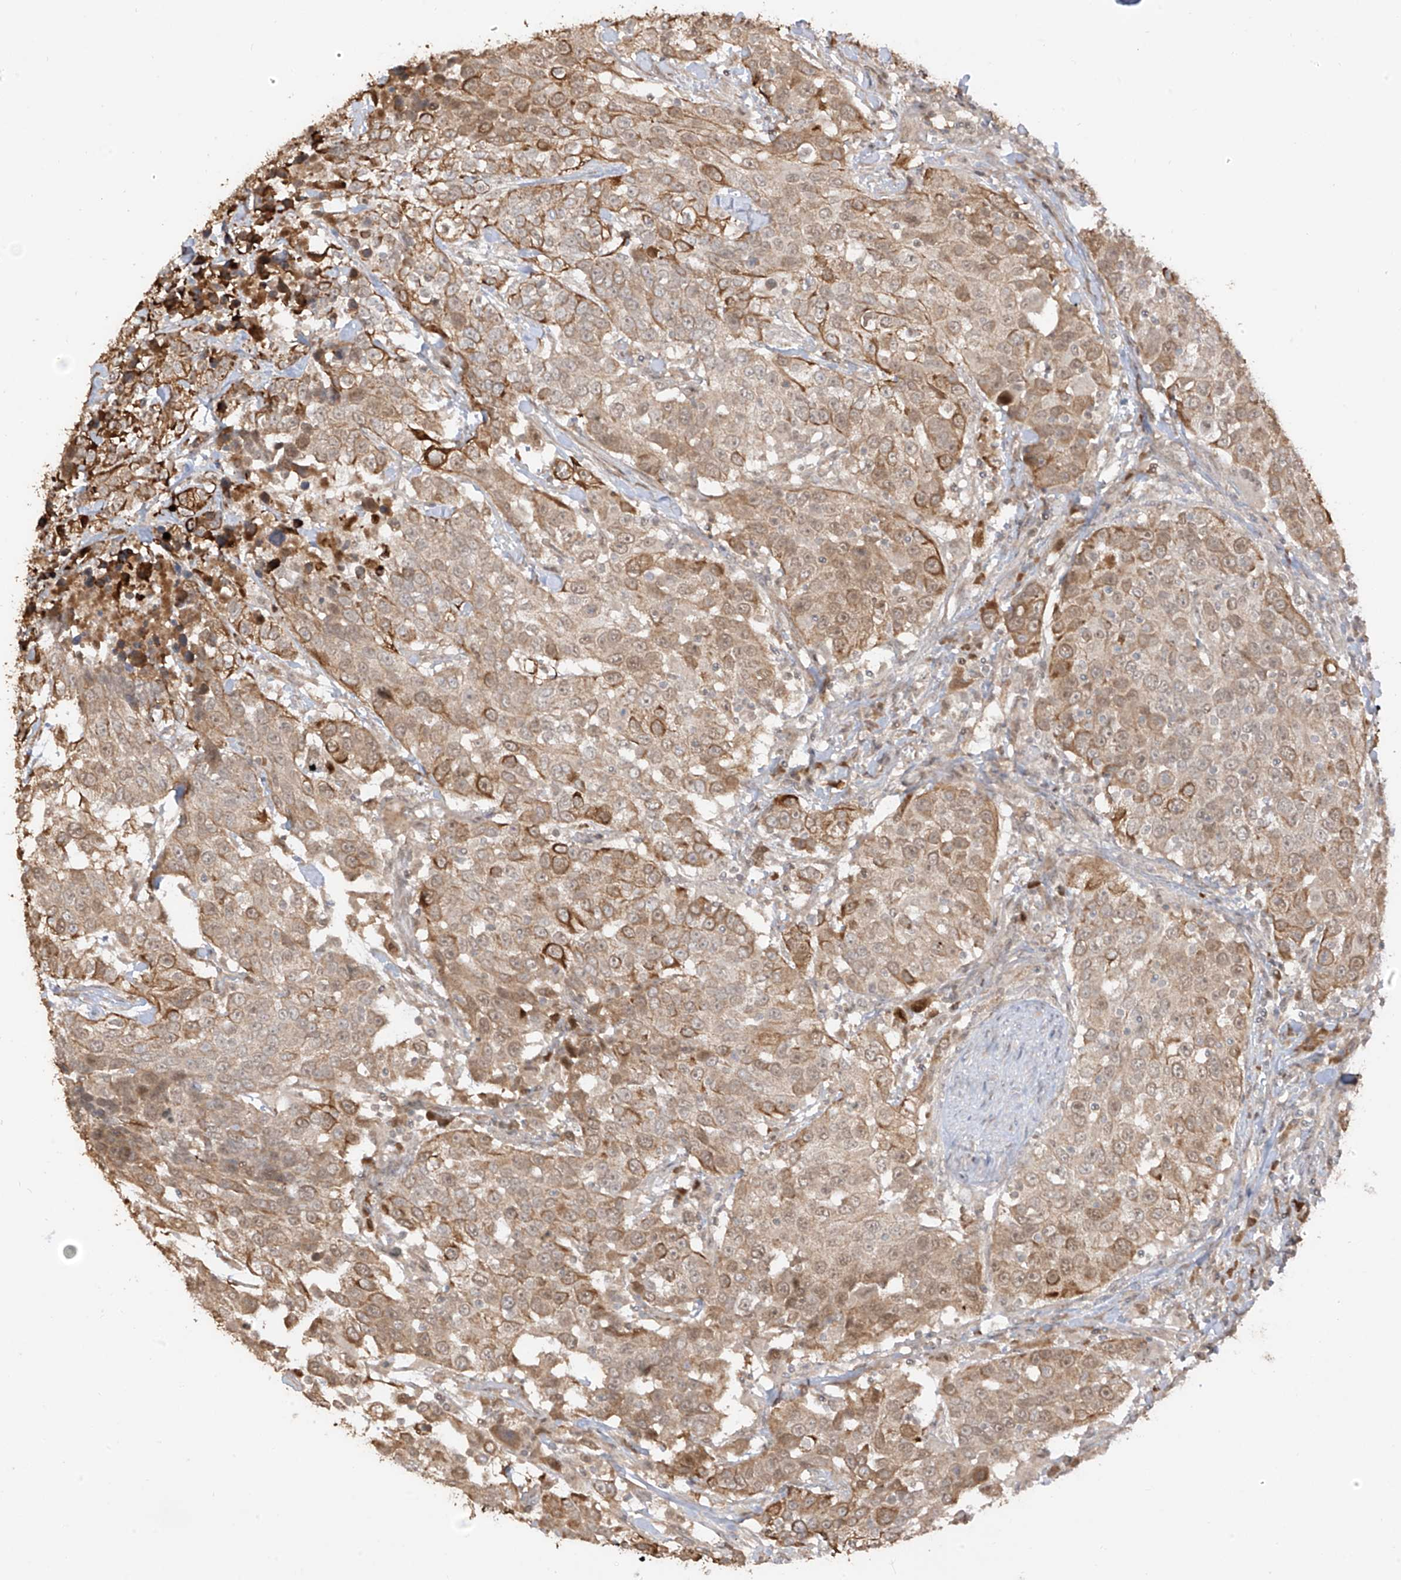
{"staining": {"intensity": "moderate", "quantity": ">75%", "location": "cytoplasmic/membranous"}, "tissue": "urothelial cancer", "cell_type": "Tumor cells", "image_type": "cancer", "snomed": [{"axis": "morphology", "description": "Urothelial carcinoma, High grade"}, {"axis": "topography", "description": "Urinary bladder"}], "caption": "Protein staining of urothelial carcinoma (high-grade) tissue displays moderate cytoplasmic/membranous expression in approximately >75% of tumor cells.", "gene": "COLGALT2", "patient": {"sex": "female", "age": 80}}